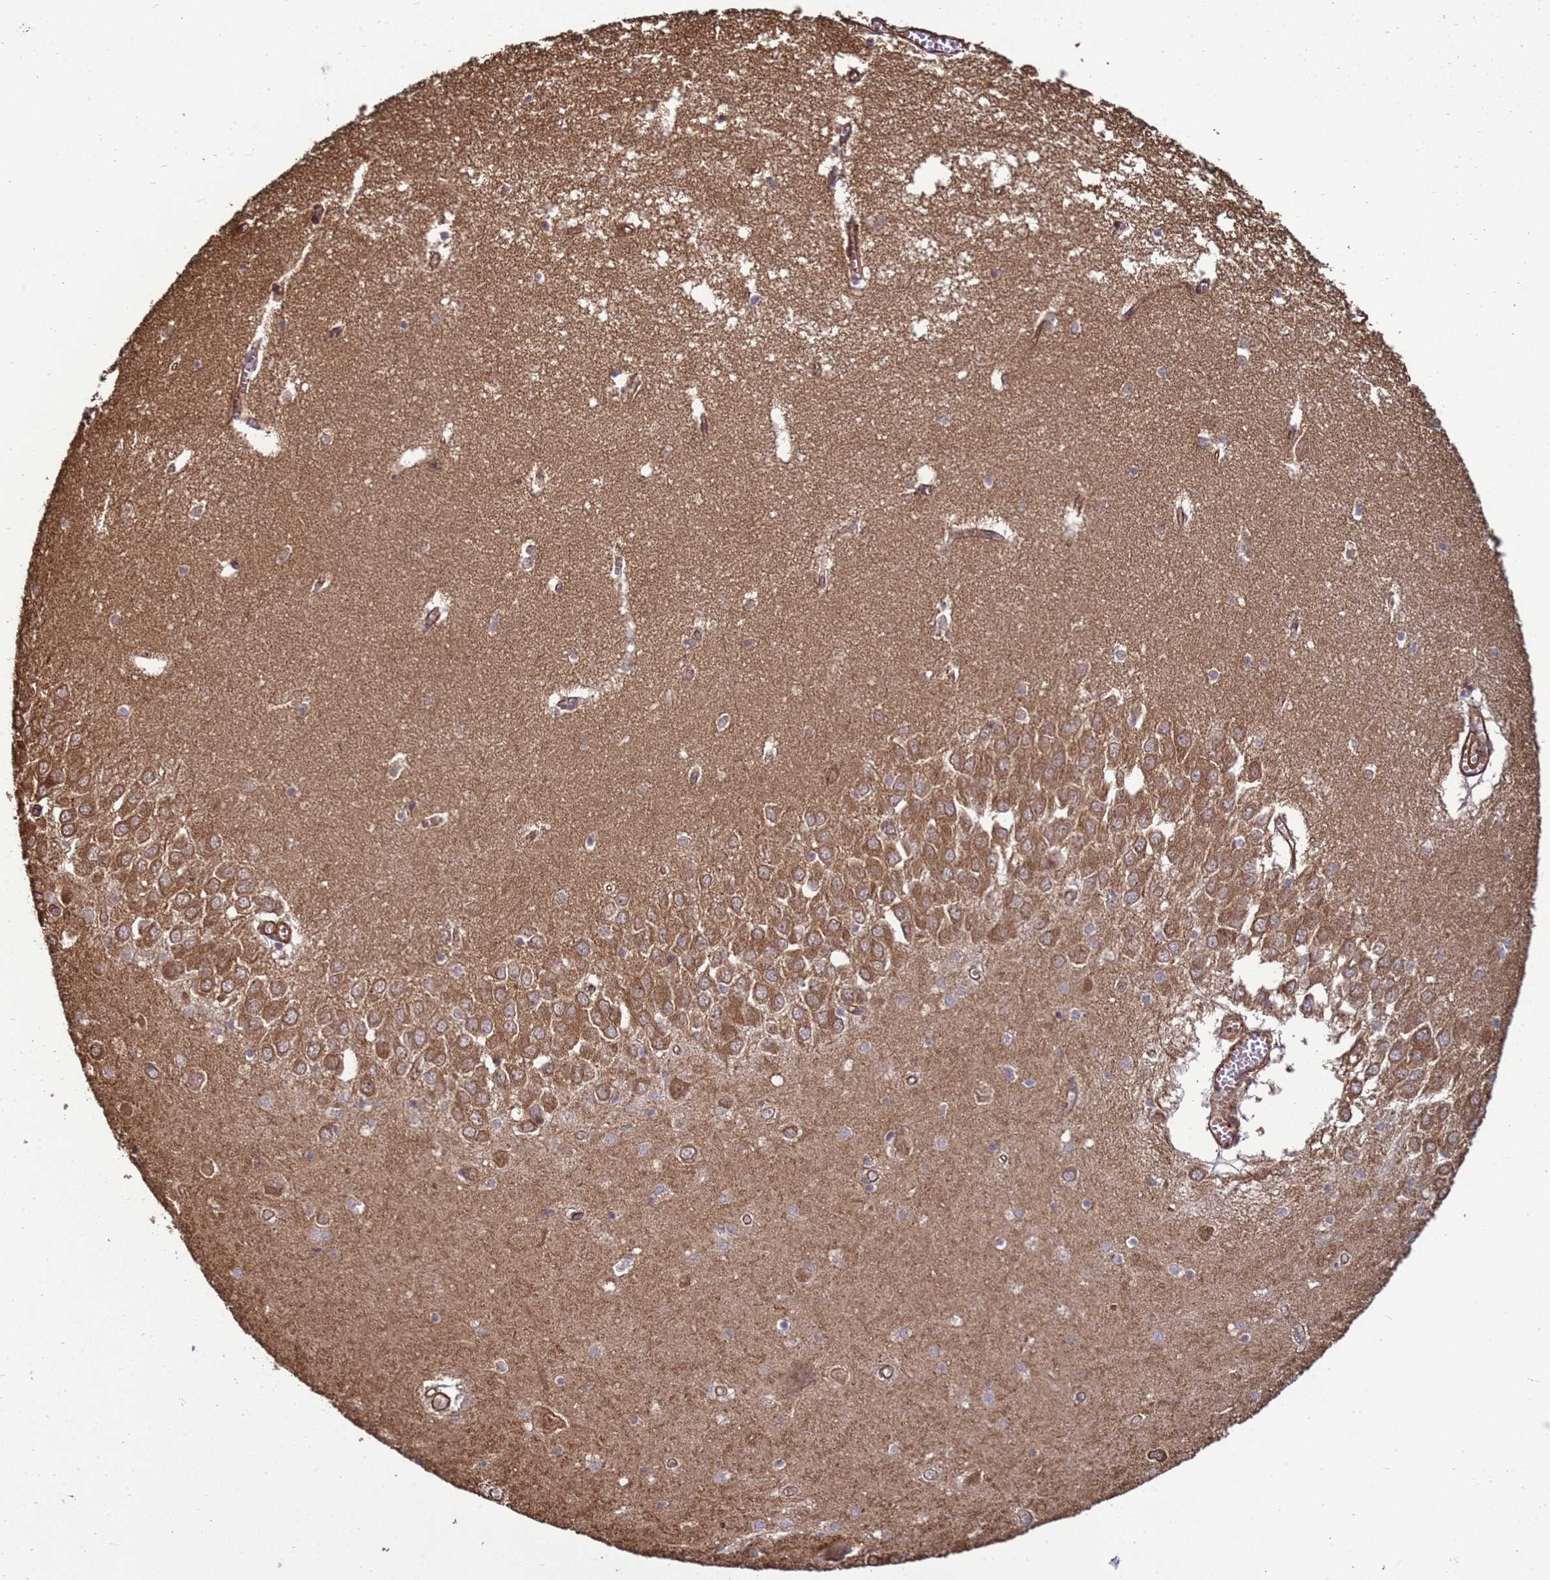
{"staining": {"intensity": "weak", "quantity": "<25%", "location": "cytoplasmic/membranous"}, "tissue": "hippocampus", "cell_type": "Glial cells", "image_type": "normal", "snomed": [{"axis": "morphology", "description": "Normal tissue, NOS"}, {"axis": "topography", "description": "Hippocampus"}], "caption": "IHC of benign hippocampus displays no positivity in glial cells.", "gene": "CNOT1", "patient": {"sex": "male", "age": 70}}